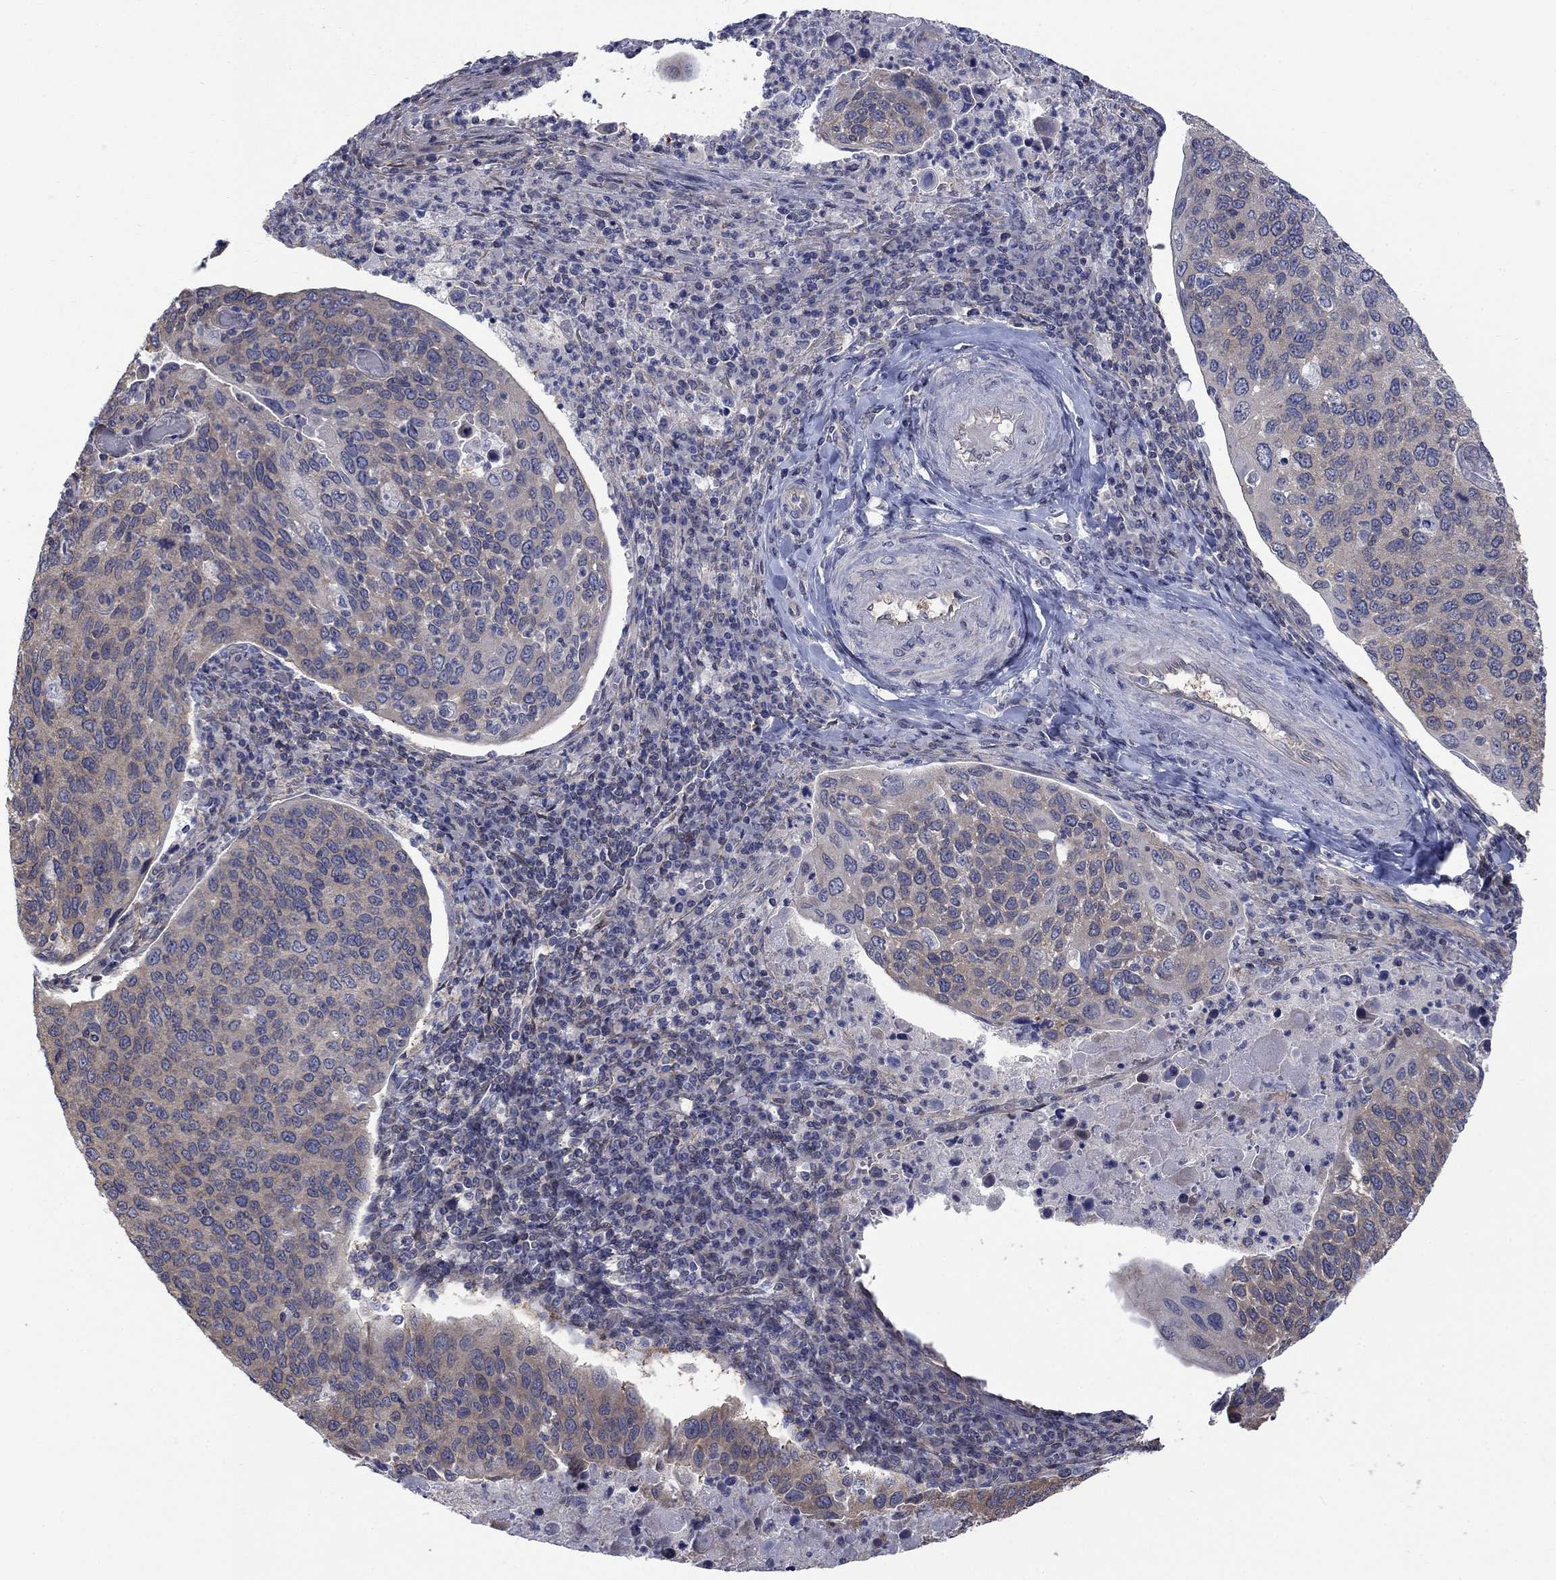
{"staining": {"intensity": "negative", "quantity": "none", "location": "none"}, "tissue": "cervical cancer", "cell_type": "Tumor cells", "image_type": "cancer", "snomed": [{"axis": "morphology", "description": "Squamous cell carcinoma, NOS"}, {"axis": "topography", "description": "Cervix"}], "caption": "The micrograph exhibits no staining of tumor cells in cervical cancer (squamous cell carcinoma).", "gene": "PDZD2", "patient": {"sex": "female", "age": 54}}